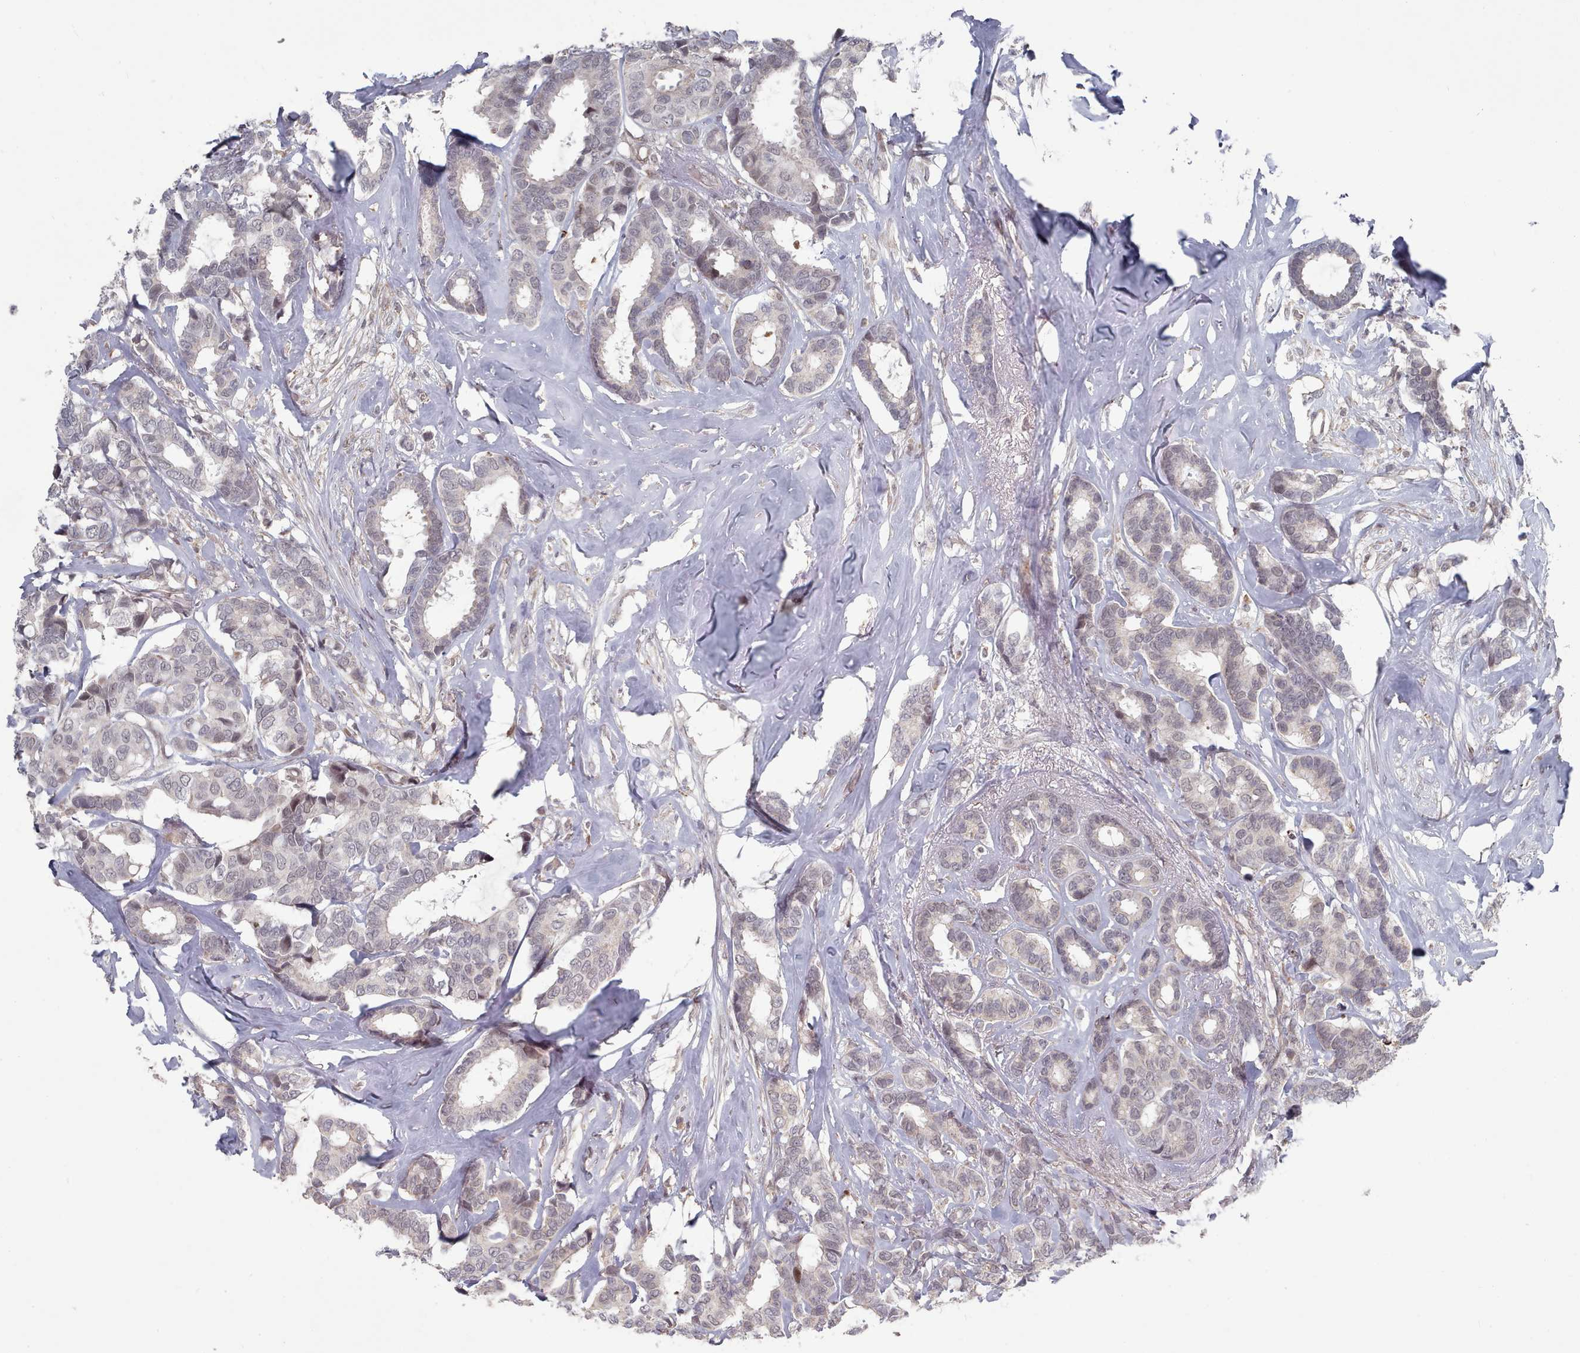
{"staining": {"intensity": "weak", "quantity": "<25%", "location": "nuclear"}, "tissue": "breast cancer", "cell_type": "Tumor cells", "image_type": "cancer", "snomed": [{"axis": "morphology", "description": "Duct carcinoma"}, {"axis": "topography", "description": "Breast"}], "caption": "This is an immunohistochemistry image of breast intraductal carcinoma. There is no positivity in tumor cells.", "gene": "CPSF4", "patient": {"sex": "female", "age": 87}}